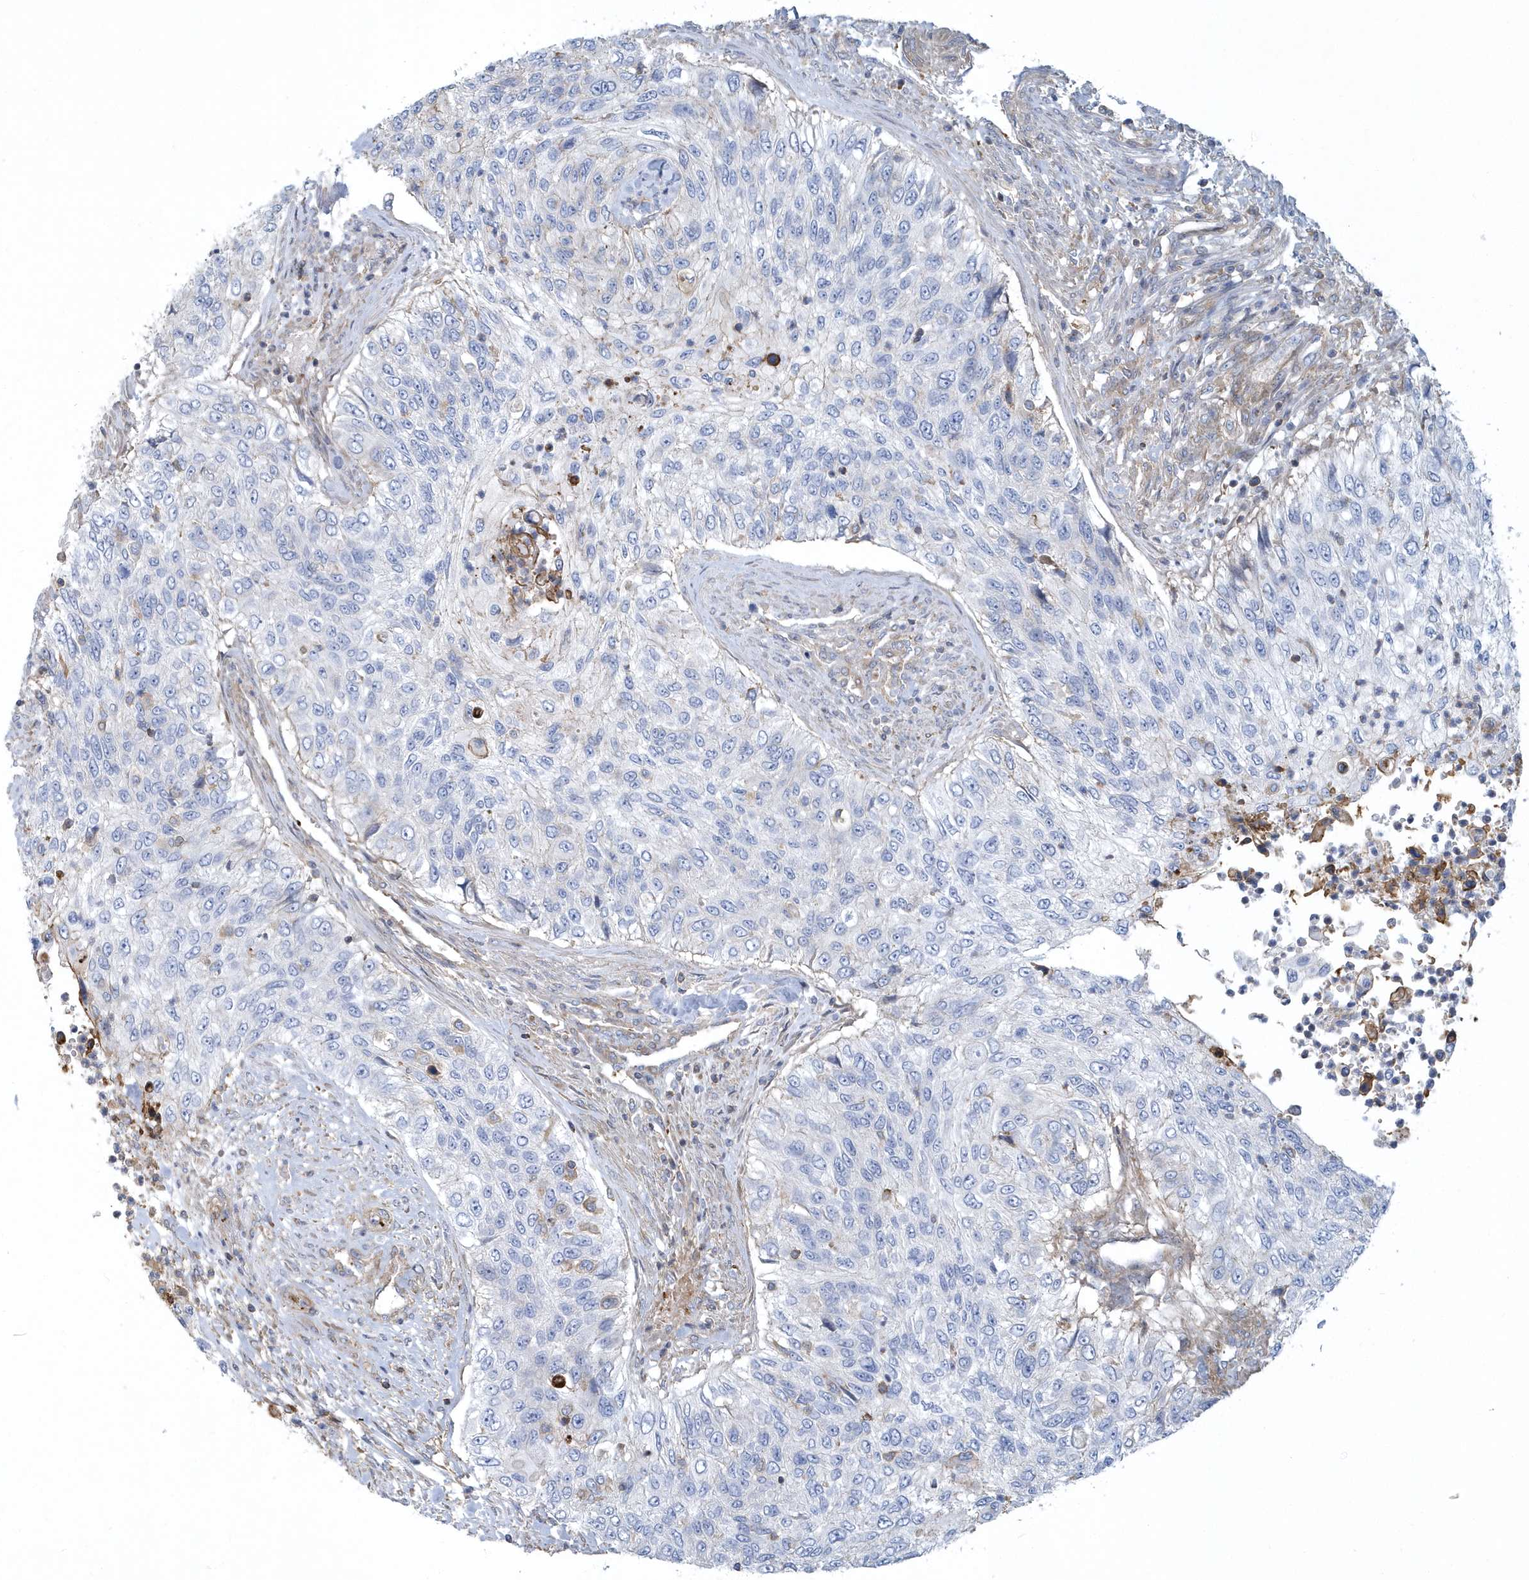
{"staining": {"intensity": "negative", "quantity": "none", "location": "none"}, "tissue": "urothelial cancer", "cell_type": "Tumor cells", "image_type": "cancer", "snomed": [{"axis": "morphology", "description": "Urothelial carcinoma, High grade"}, {"axis": "topography", "description": "Urinary bladder"}], "caption": "Tumor cells show no significant positivity in urothelial cancer.", "gene": "ARAP2", "patient": {"sex": "female", "age": 60}}